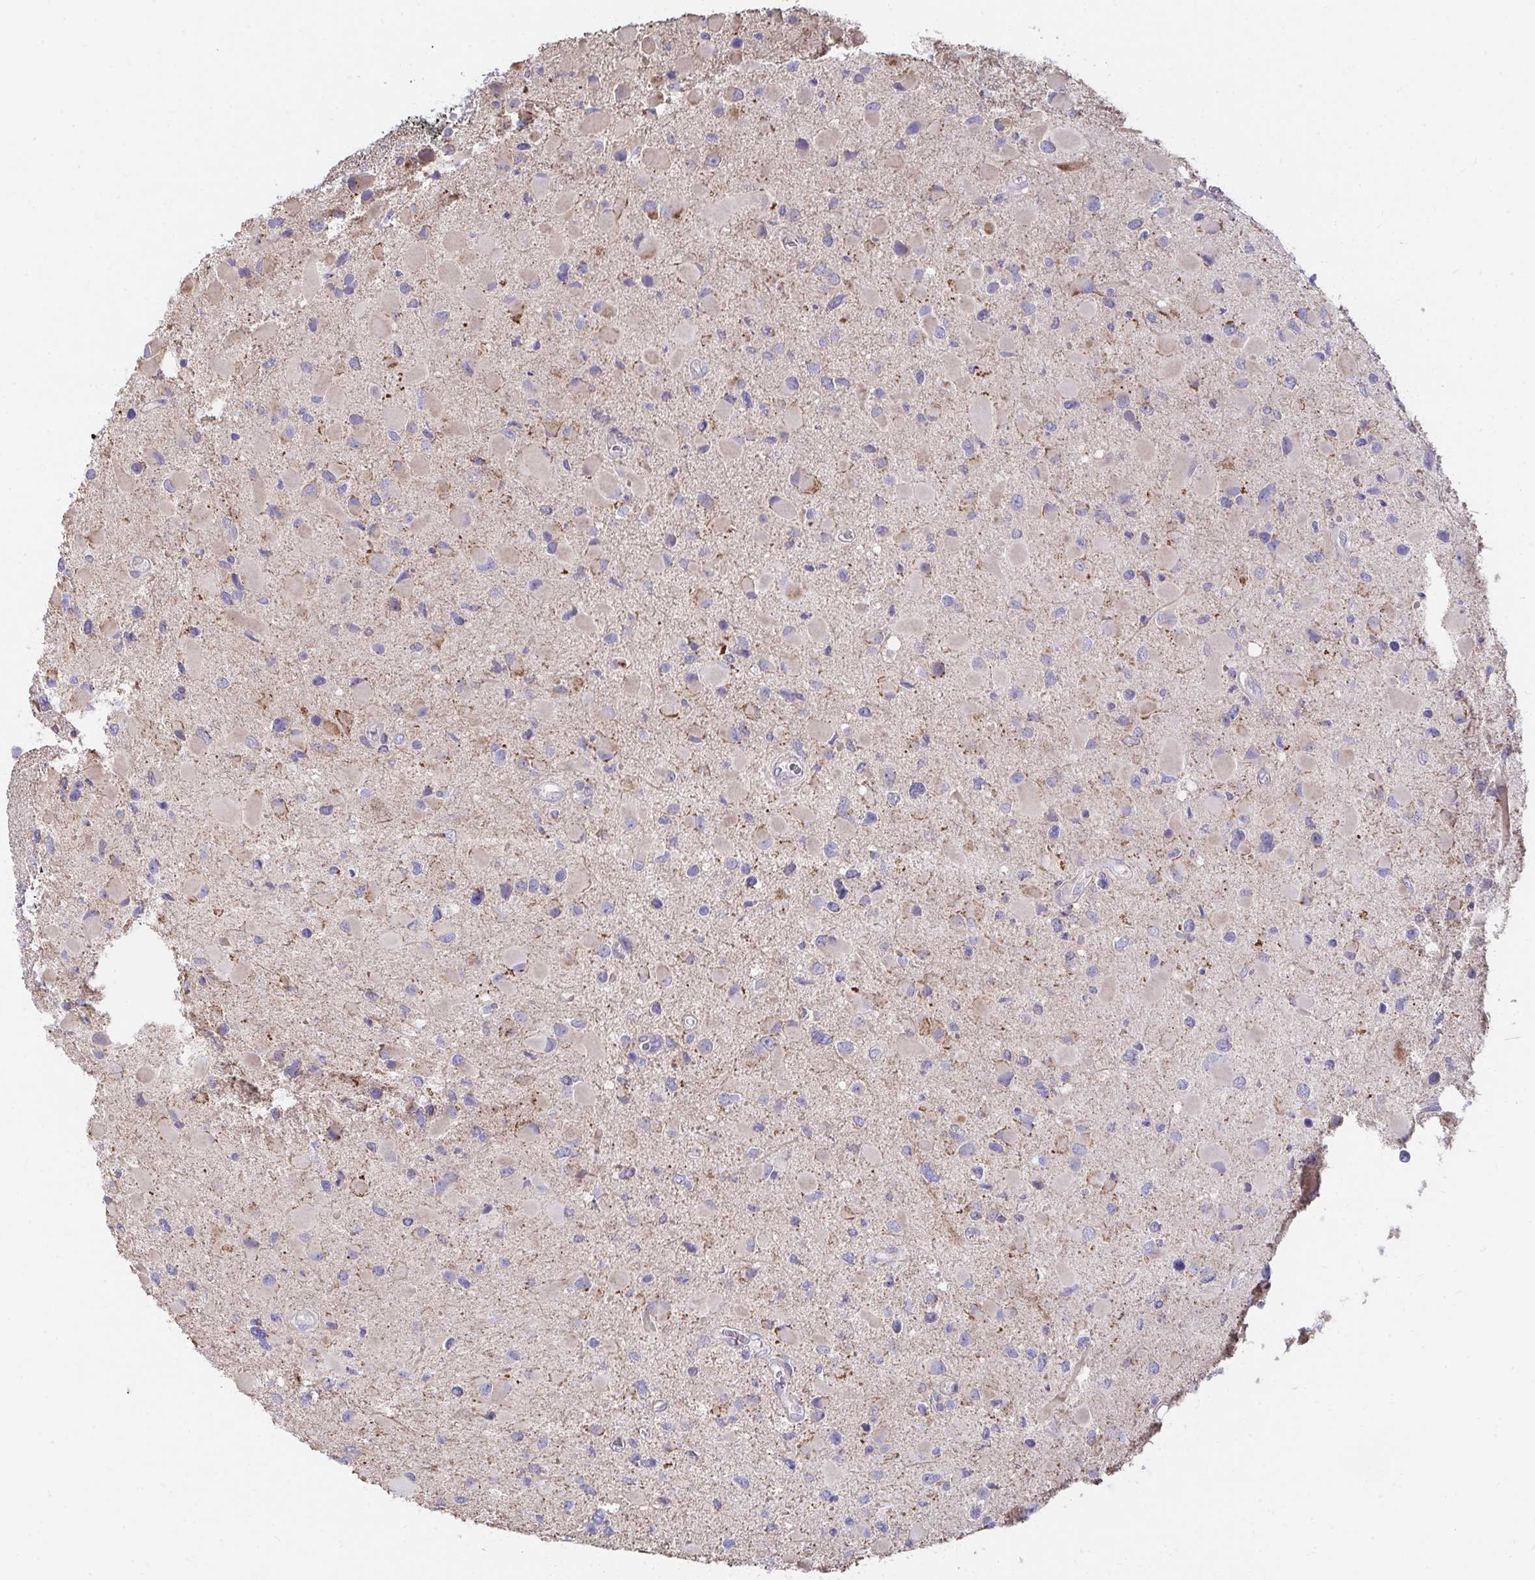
{"staining": {"intensity": "weak", "quantity": "<25%", "location": "cytoplasmic/membranous"}, "tissue": "glioma", "cell_type": "Tumor cells", "image_type": "cancer", "snomed": [{"axis": "morphology", "description": "Glioma, malignant, Low grade"}, {"axis": "topography", "description": "Brain"}], "caption": "The histopathology image demonstrates no staining of tumor cells in glioma. The staining is performed using DAB brown chromogen with nuclei counter-stained in using hematoxylin.", "gene": "PRRG3", "patient": {"sex": "female", "age": 32}}